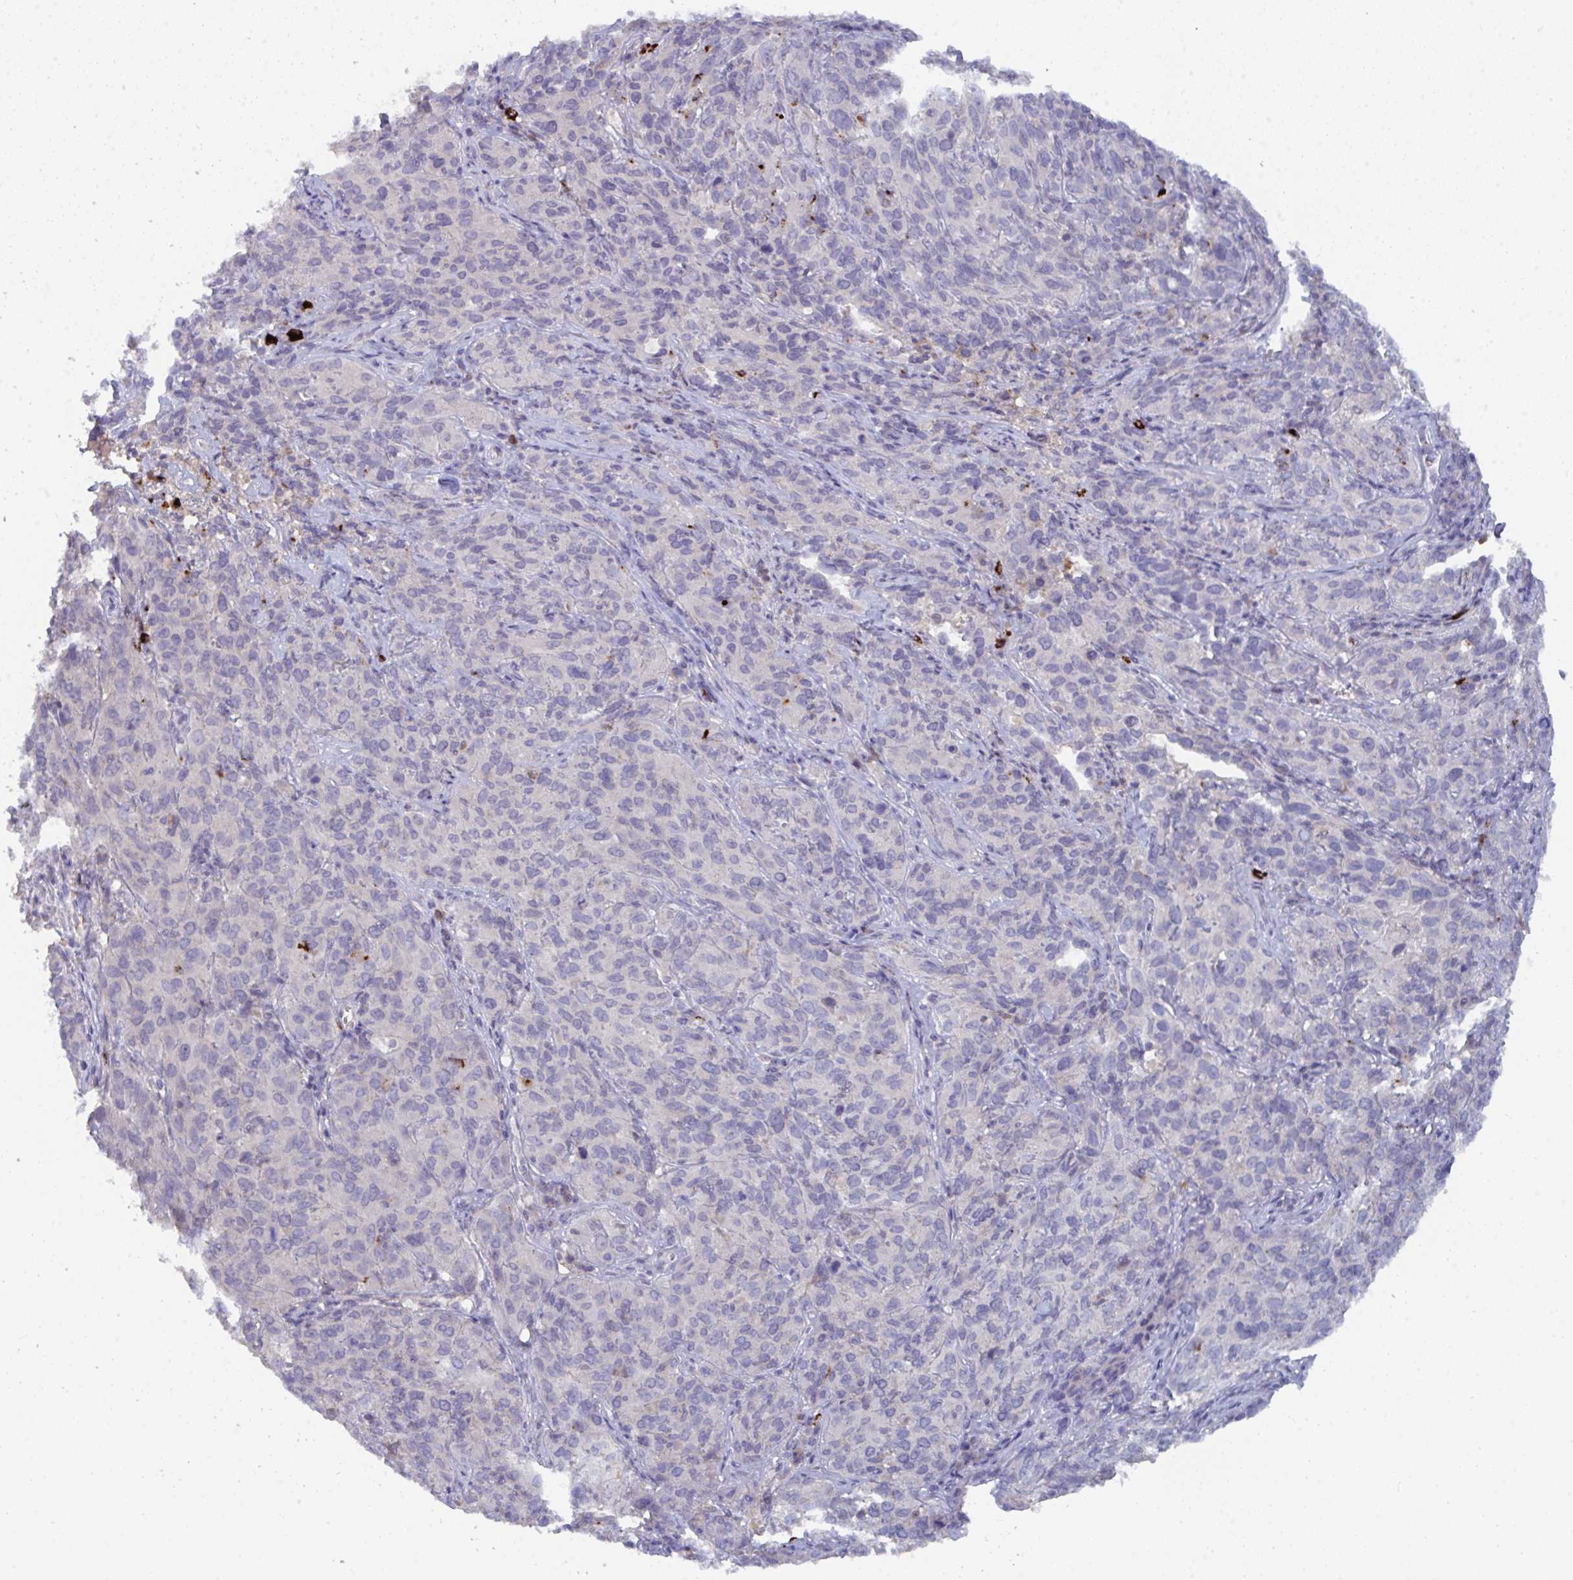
{"staining": {"intensity": "negative", "quantity": "none", "location": "none"}, "tissue": "cervical cancer", "cell_type": "Tumor cells", "image_type": "cancer", "snomed": [{"axis": "morphology", "description": "Squamous cell carcinoma, NOS"}, {"axis": "topography", "description": "Cervix"}], "caption": "Tumor cells are negative for brown protein staining in cervical squamous cell carcinoma.", "gene": "KCNK5", "patient": {"sex": "female", "age": 51}}